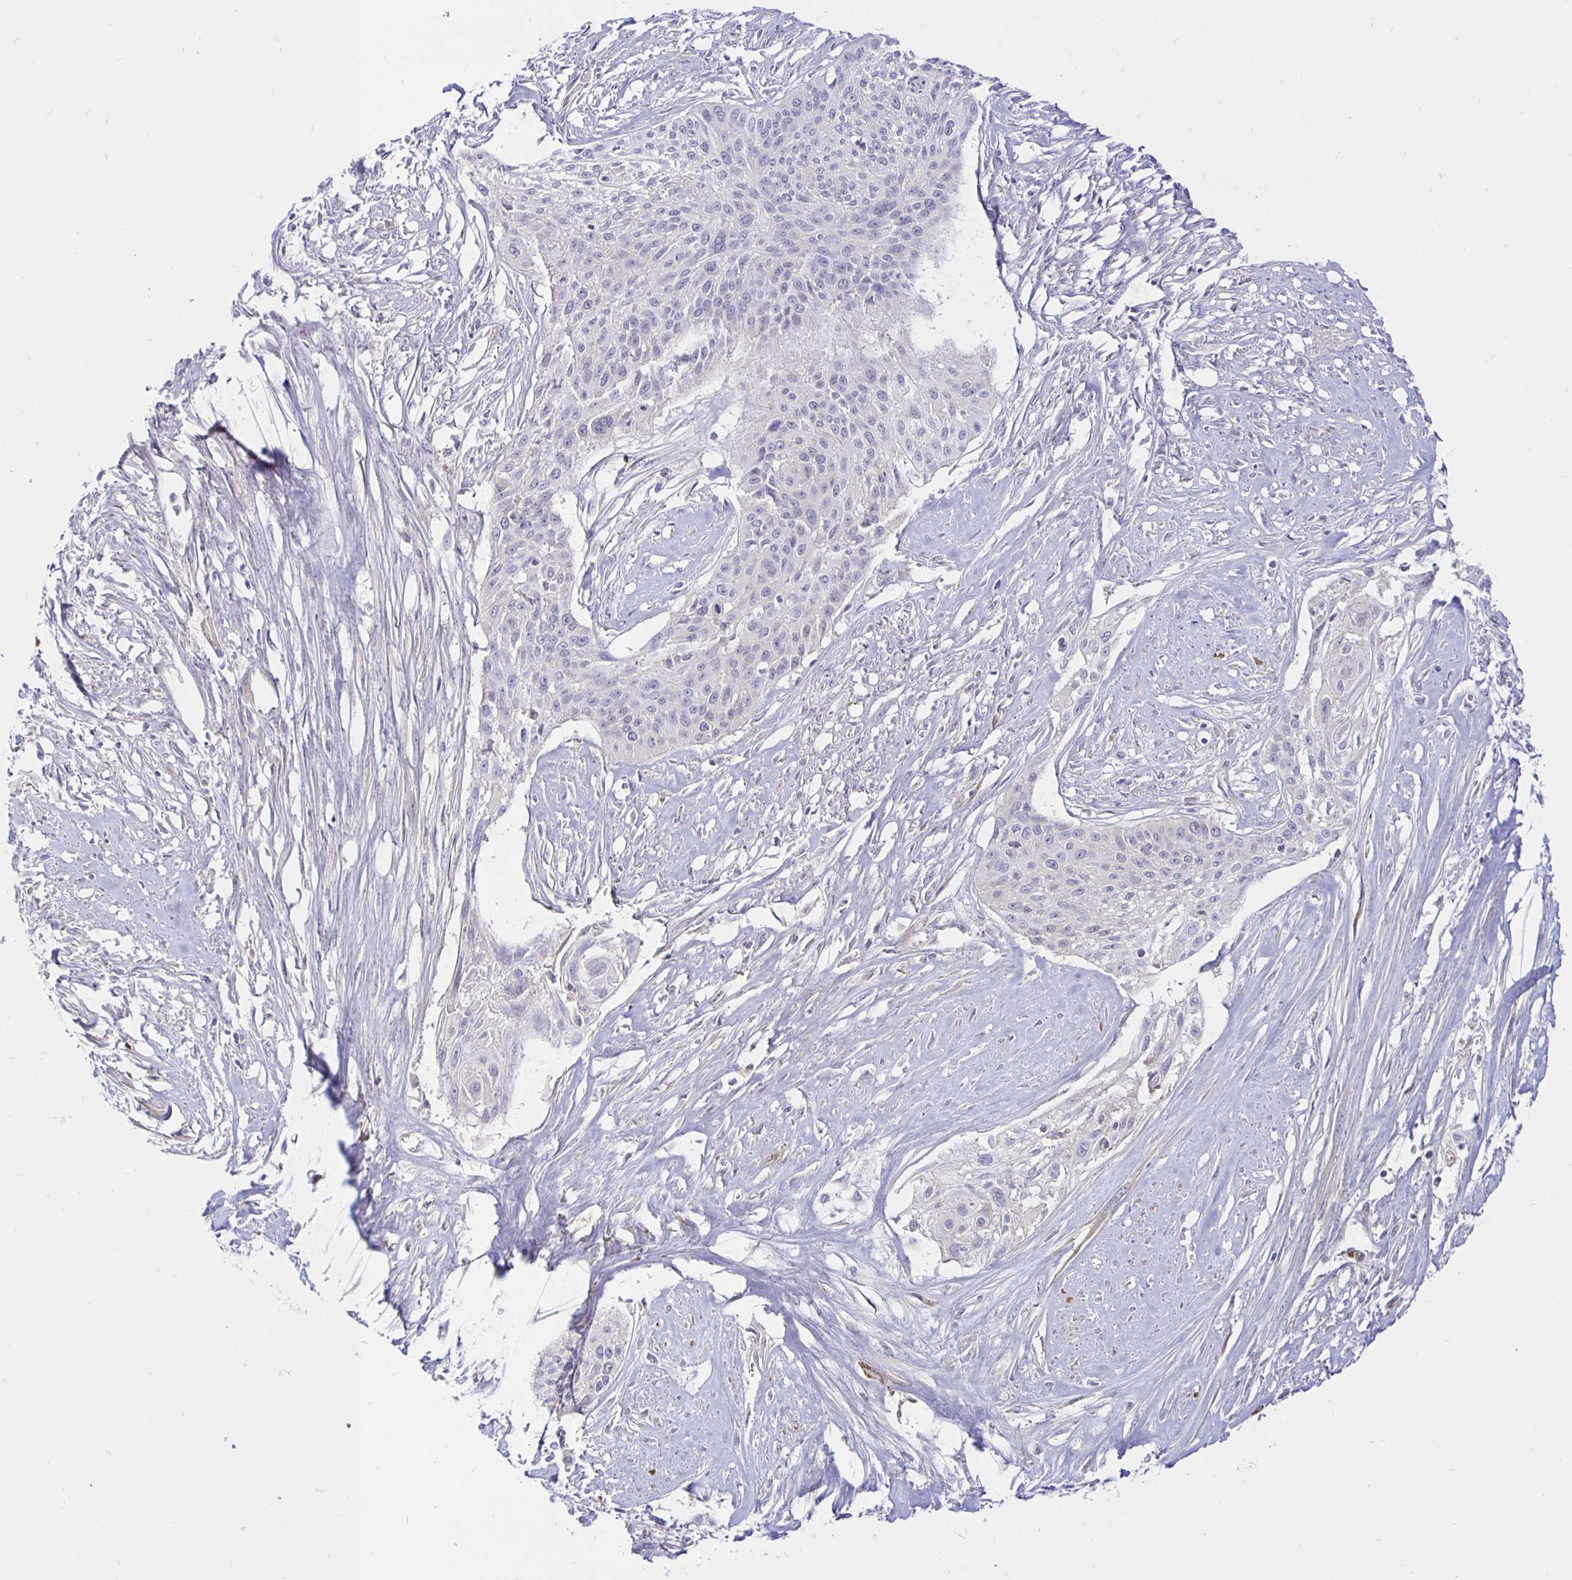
{"staining": {"intensity": "negative", "quantity": "none", "location": "none"}, "tissue": "cervical cancer", "cell_type": "Tumor cells", "image_type": "cancer", "snomed": [{"axis": "morphology", "description": "Squamous cell carcinoma, NOS"}, {"axis": "topography", "description": "Cervix"}], "caption": "Squamous cell carcinoma (cervical) was stained to show a protein in brown. There is no significant staining in tumor cells. The staining was performed using DAB to visualize the protein expression in brown, while the nuclei were stained in blue with hematoxylin (Magnification: 20x).", "gene": "TIMP1", "patient": {"sex": "female", "age": 49}}